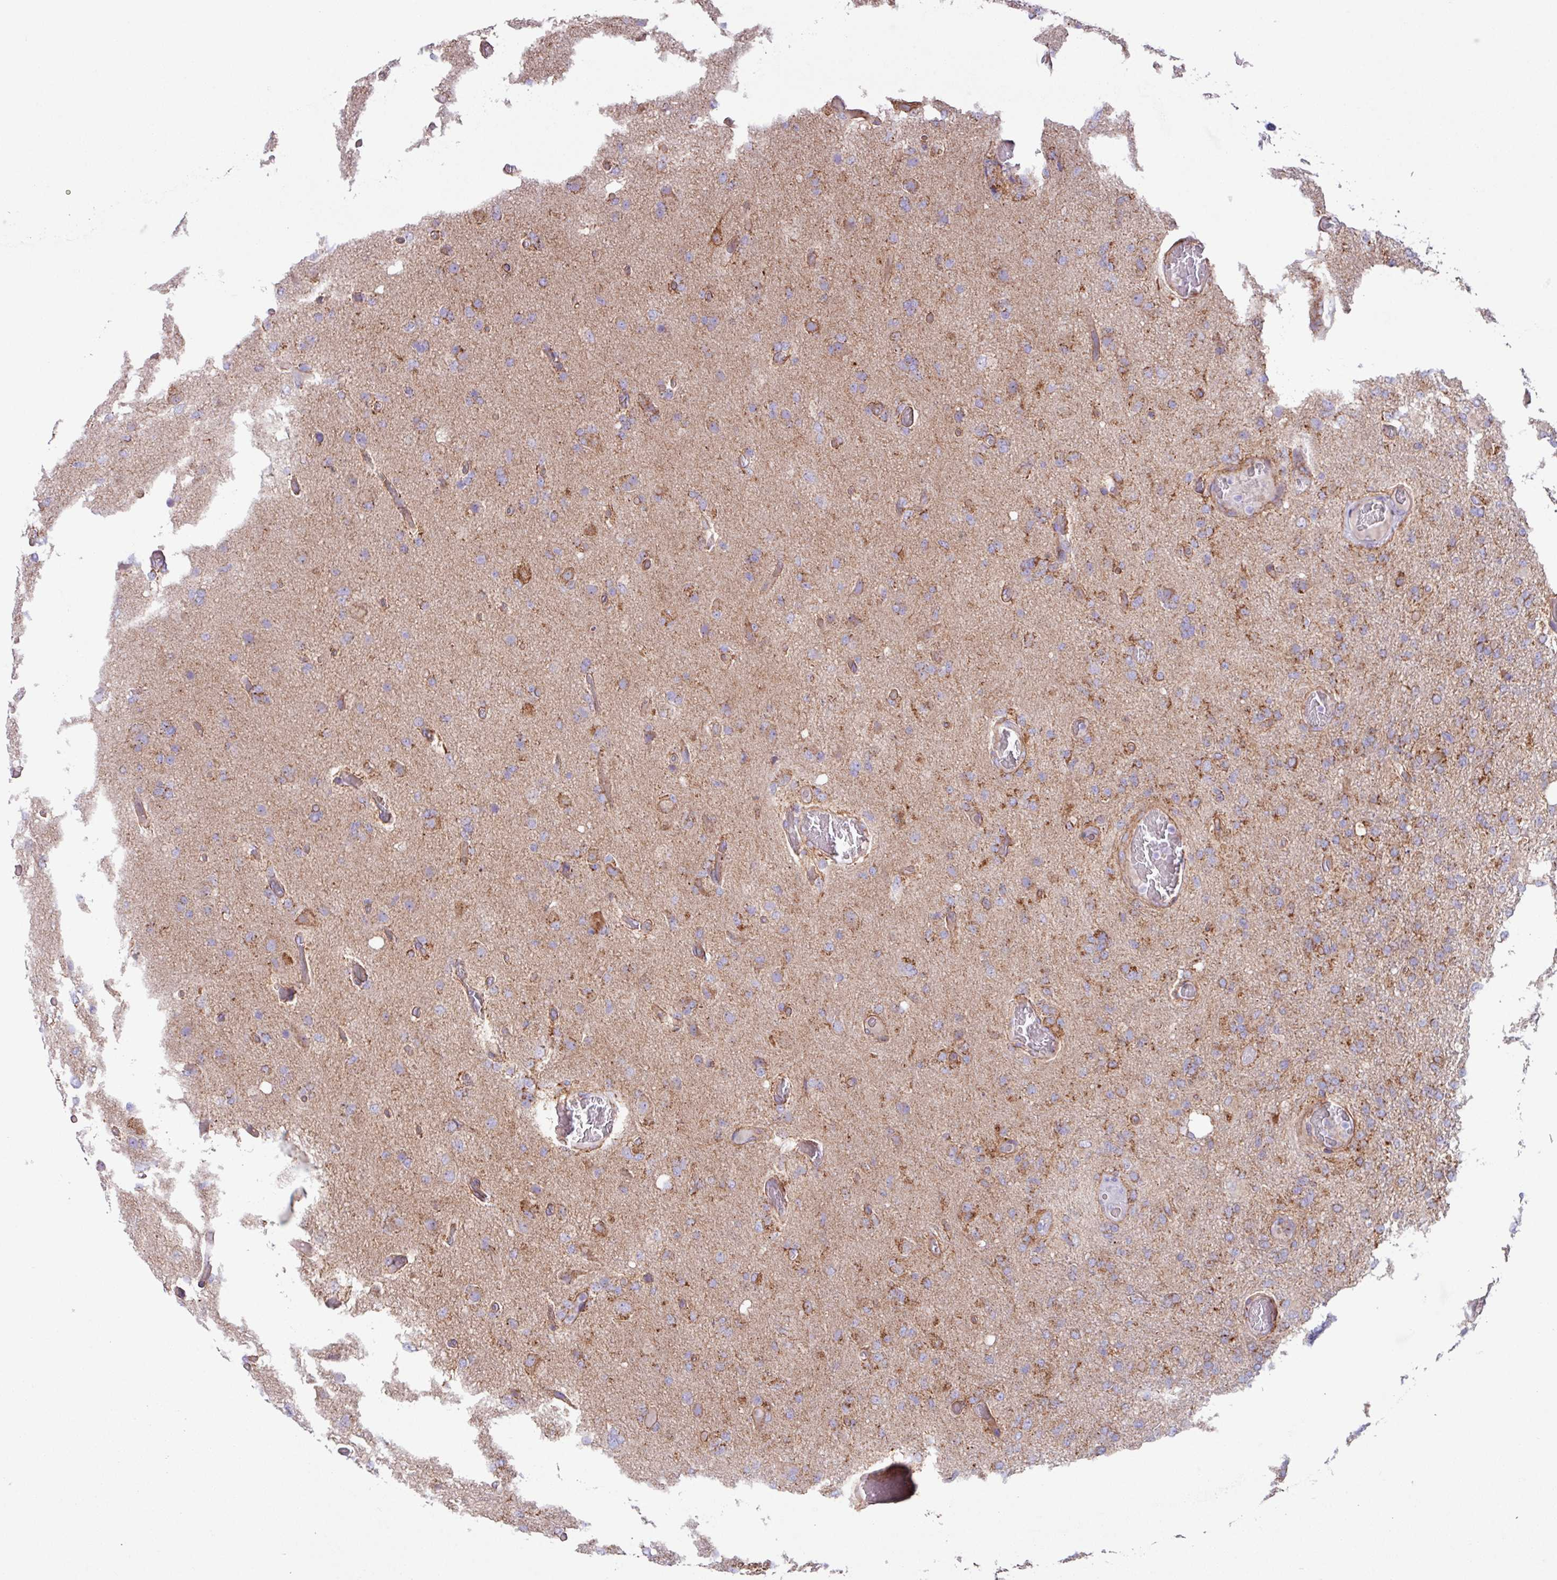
{"staining": {"intensity": "moderate", "quantity": ">75%", "location": "cytoplasmic/membranous"}, "tissue": "glioma", "cell_type": "Tumor cells", "image_type": "cancer", "snomed": [{"axis": "morphology", "description": "Glioma, malignant, High grade"}, {"axis": "topography", "description": "Brain"}], "caption": "High-power microscopy captured an immunohistochemistry (IHC) micrograph of high-grade glioma (malignant), revealing moderate cytoplasmic/membranous staining in about >75% of tumor cells. (IHC, brightfield microscopy, high magnification).", "gene": "OTULIN", "patient": {"sex": "female", "age": 74}}